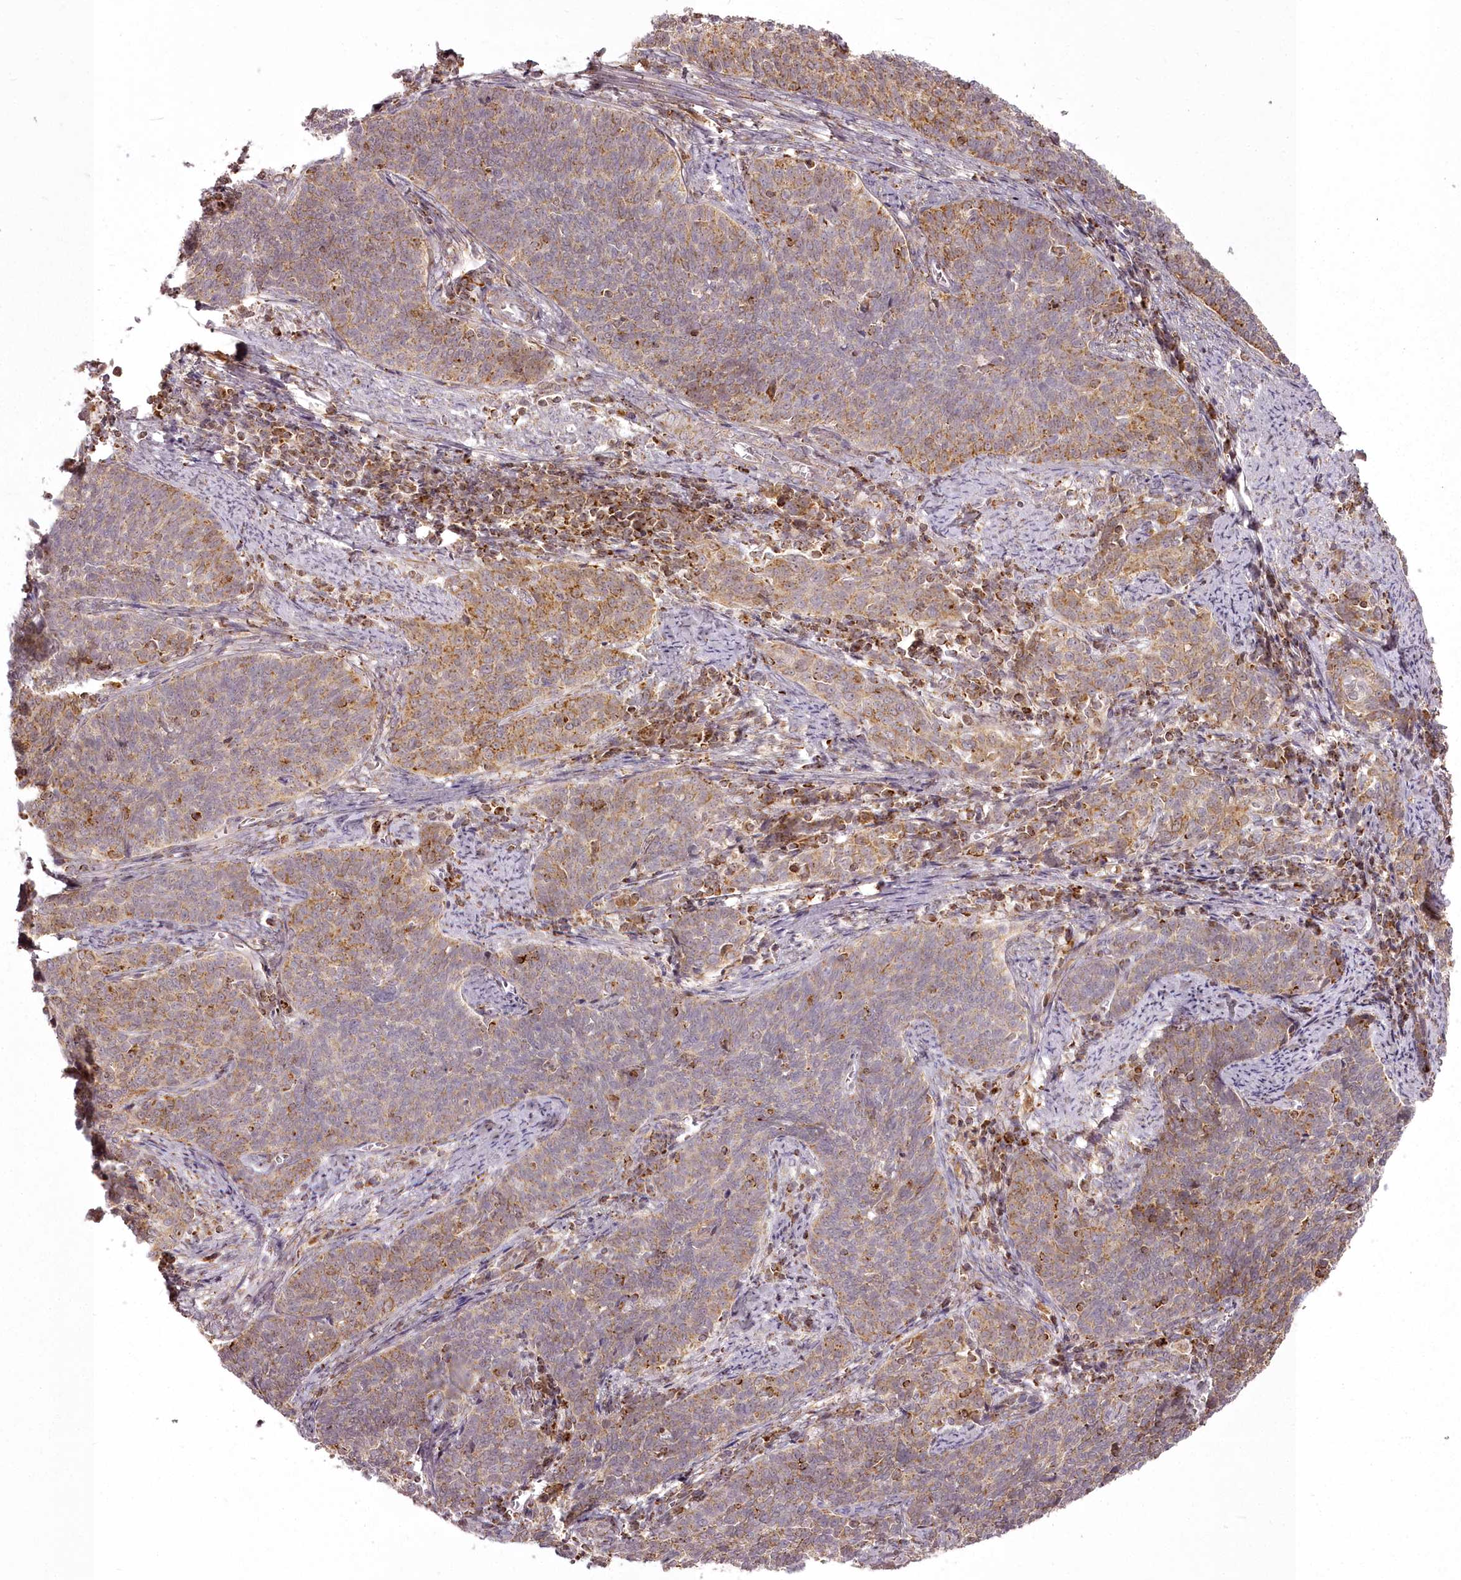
{"staining": {"intensity": "moderate", "quantity": "<25%", "location": "cytoplasmic/membranous"}, "tissue": "cervical cancer", "cell_type": "Tumor cells", "image_type": "cancer", "snomed": [{"axis": "morphology", "description": "Squamous cell carcinoma, NOS"}, {"axis": "topography", "description": "Cervix"}], "caption": "Squamous cell carcinoma (cervical) tissue displays moderate cytoplasmic/membranous positivity in approximately <25% of tumor cells, visualized by immunohistochemistry. (DAB IHC, brown staining for protein, blue staining for nuclei).", "gene": "CHCHD2", "patient": {"sex": "female", "age": 39}}